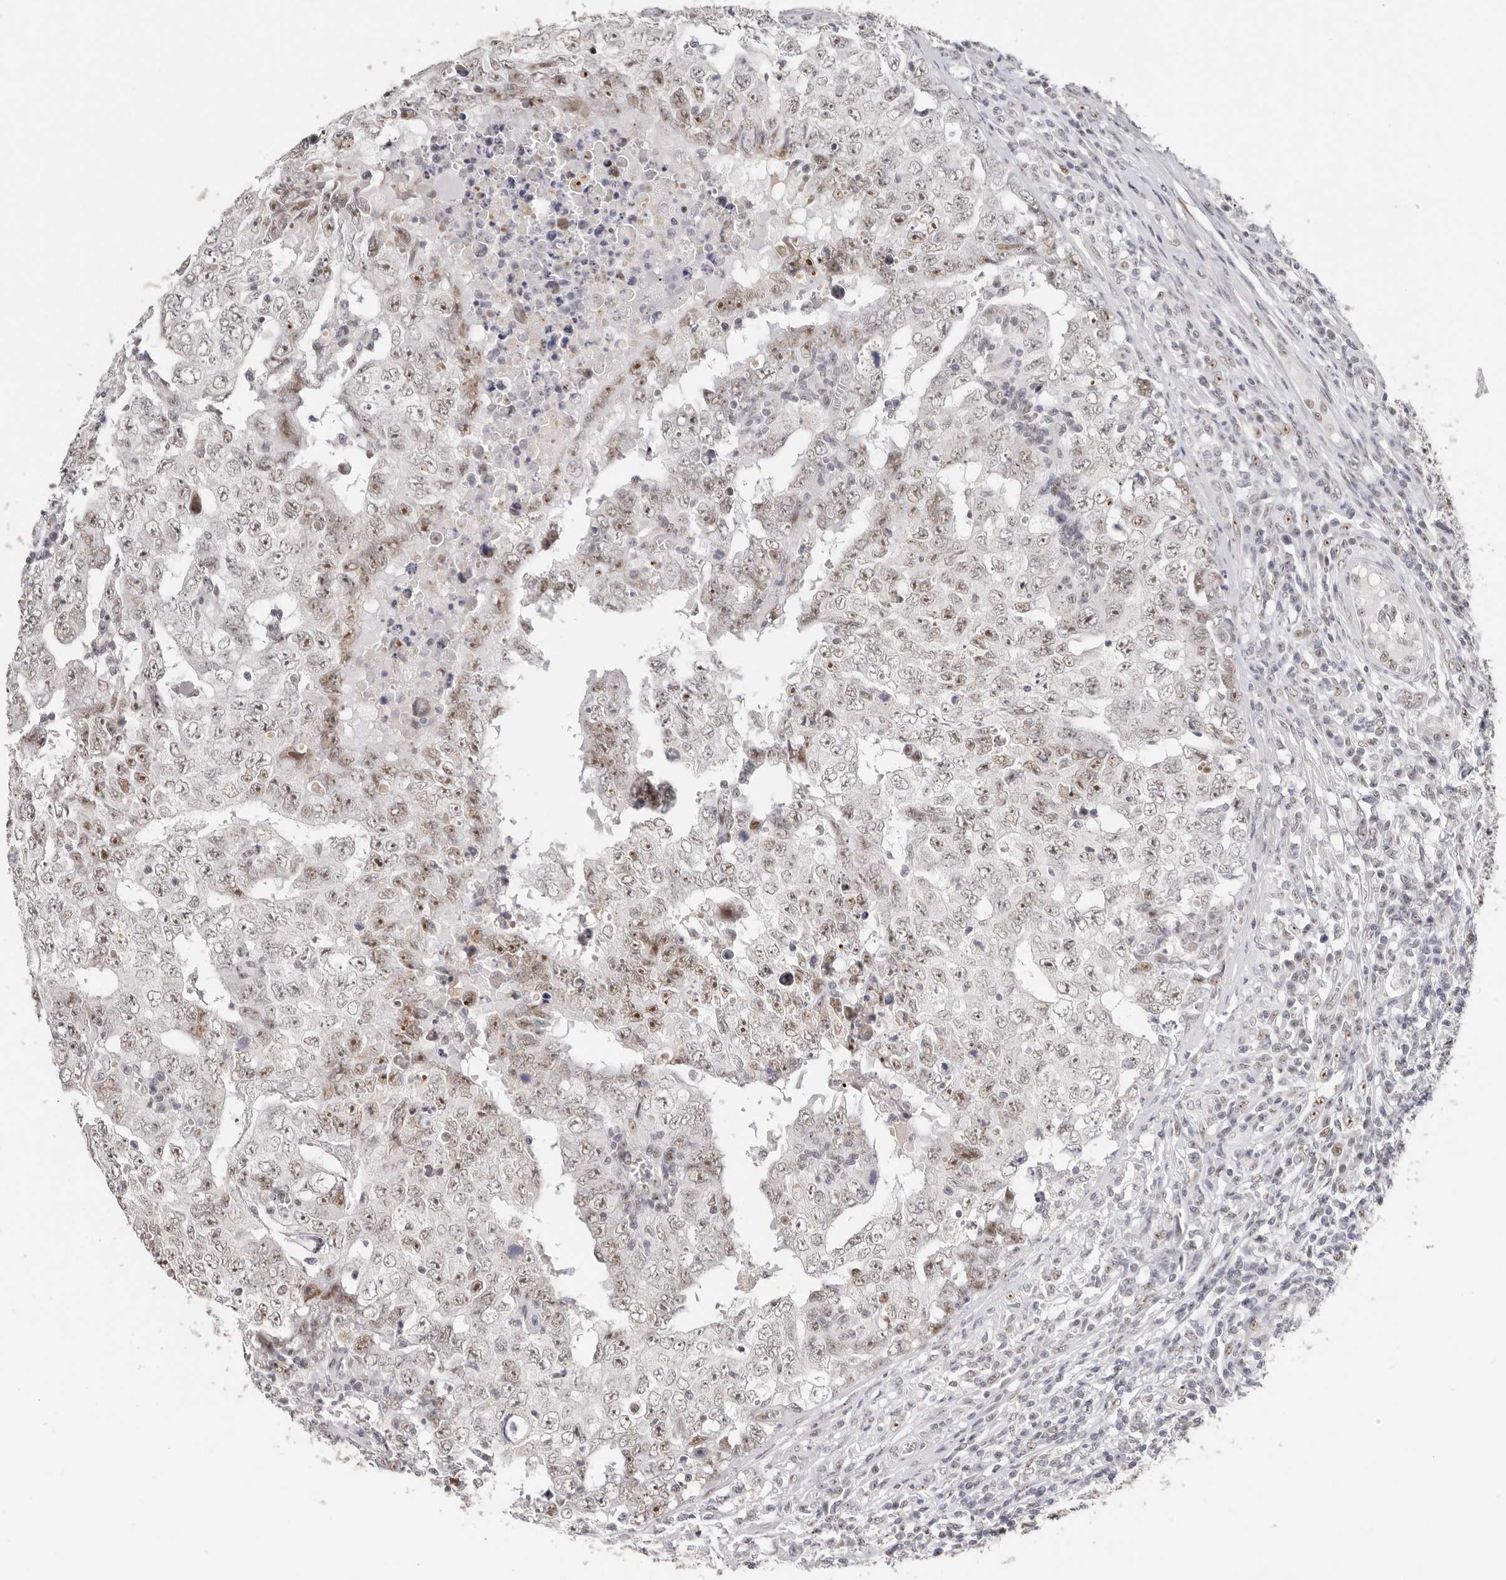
{"staining": {"intensity": "moderate", "quantity": "<25%", "location": "nuclear"}, "tissue": "testis cancer", "cell_type": "Tumor cells", "image_type": "cancer", "snomed": [{"axis": "morphology", "description": "Carcinoma, Embryonal, NOS"}, {"axis": "topography", "description": "Testis"}], "caption": "Immunohistochemical staining of testis embryonal carcinoma displays low levels of moderate nuclear expression in approximately <25% of tumor cells.", "gene": "LARP7", "patient": {"sex": "male", "age": 26}}